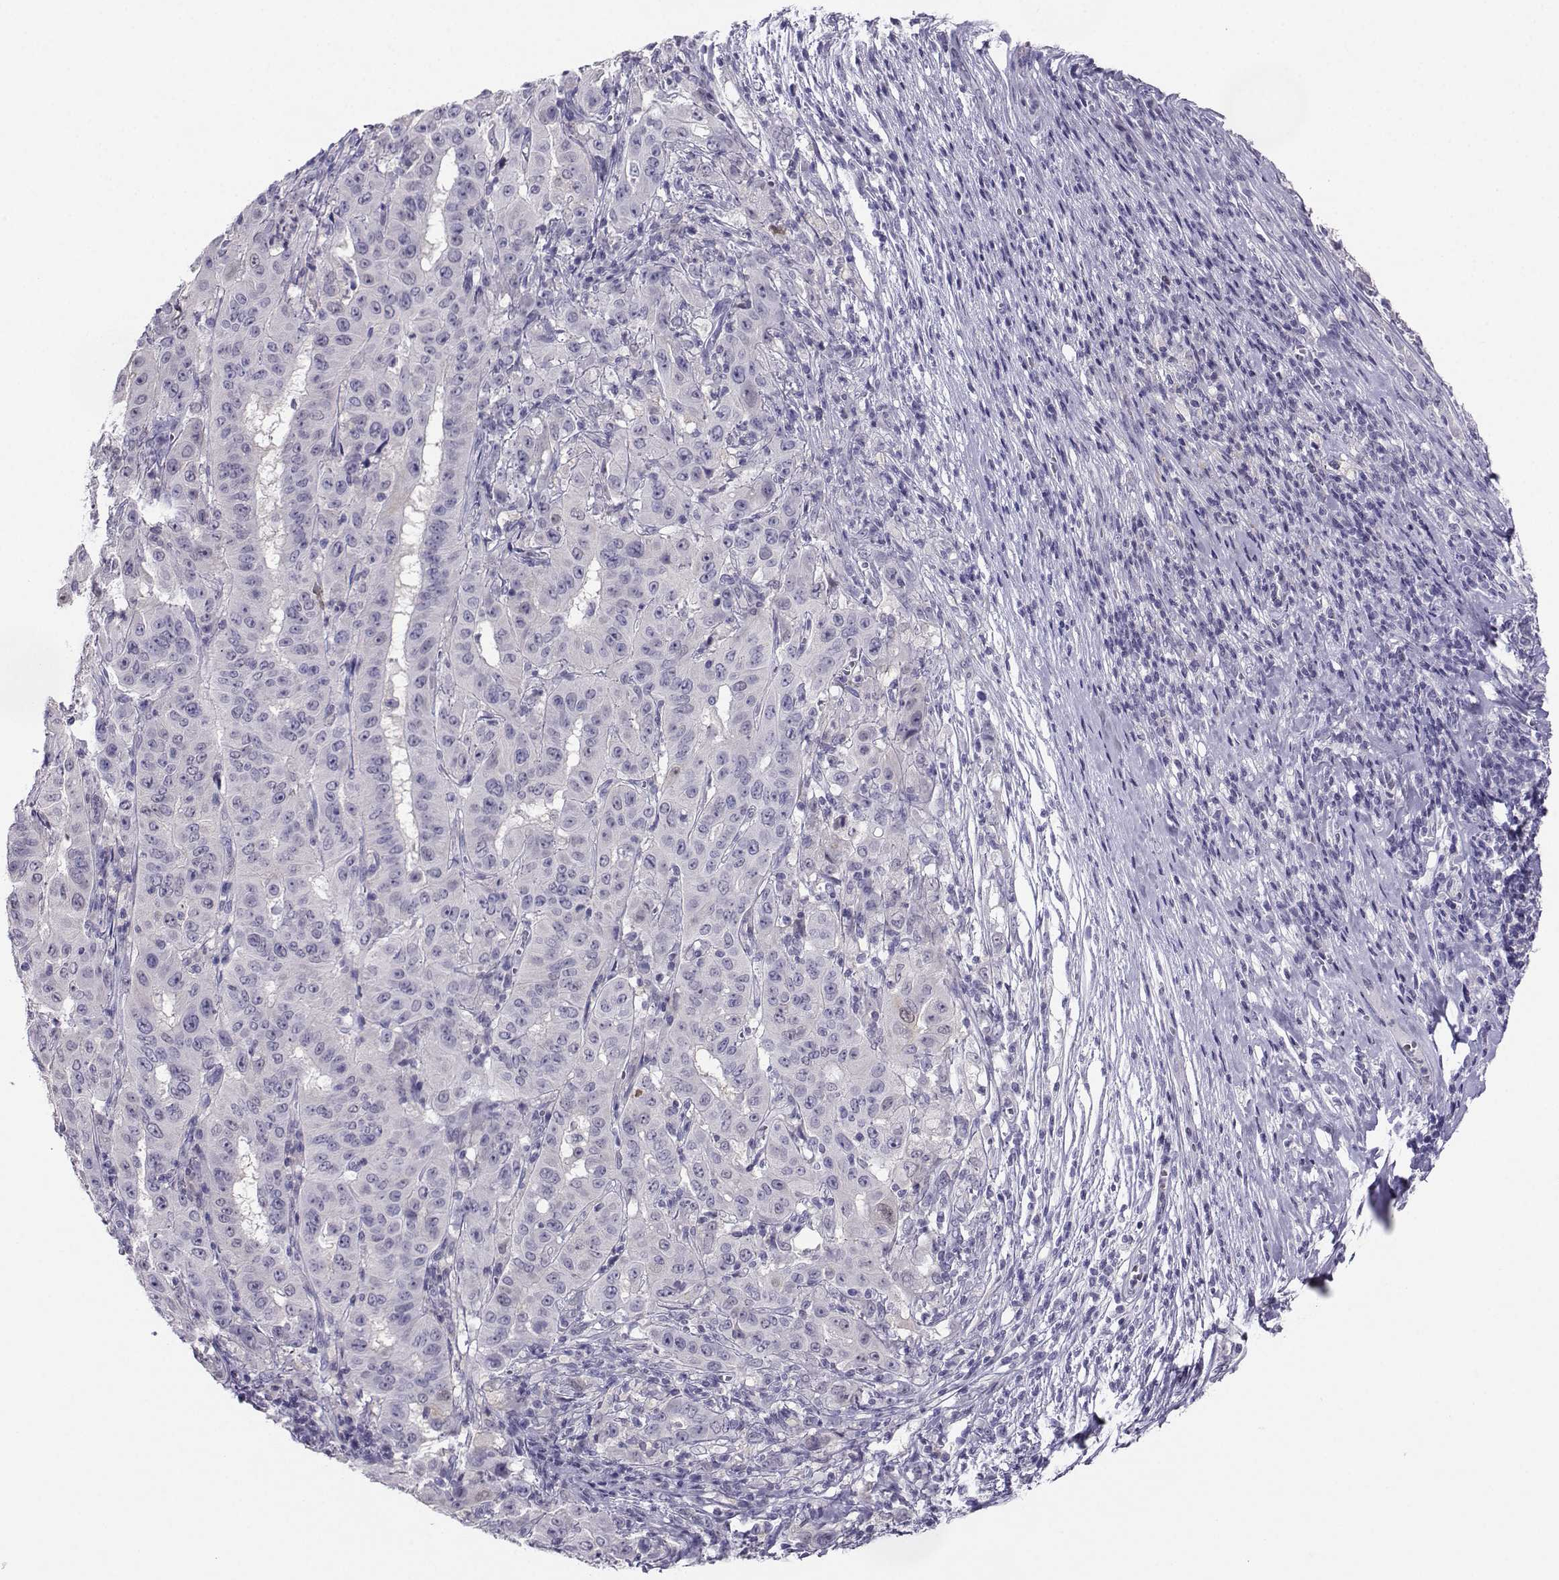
{"staining": {"intensity": "negative", "quantity": "none", "location": "none"}, "tissue": "pancreatic cancer", "cell_type": "Tumor cells", "image_type": "cancer", "snomed": [{"axis": "morphology", "description": "Adenocarcinoma, NOS"}, {"axis": "topography", "description": "Pancreas"}], "caption": "An immunohistochemistry image of pancreatic cancer is shown. There is no staining in tumor cells of pancreatic cancer.", "gene": "PGK1", "patient": {"sex": "male", "age": 63}}